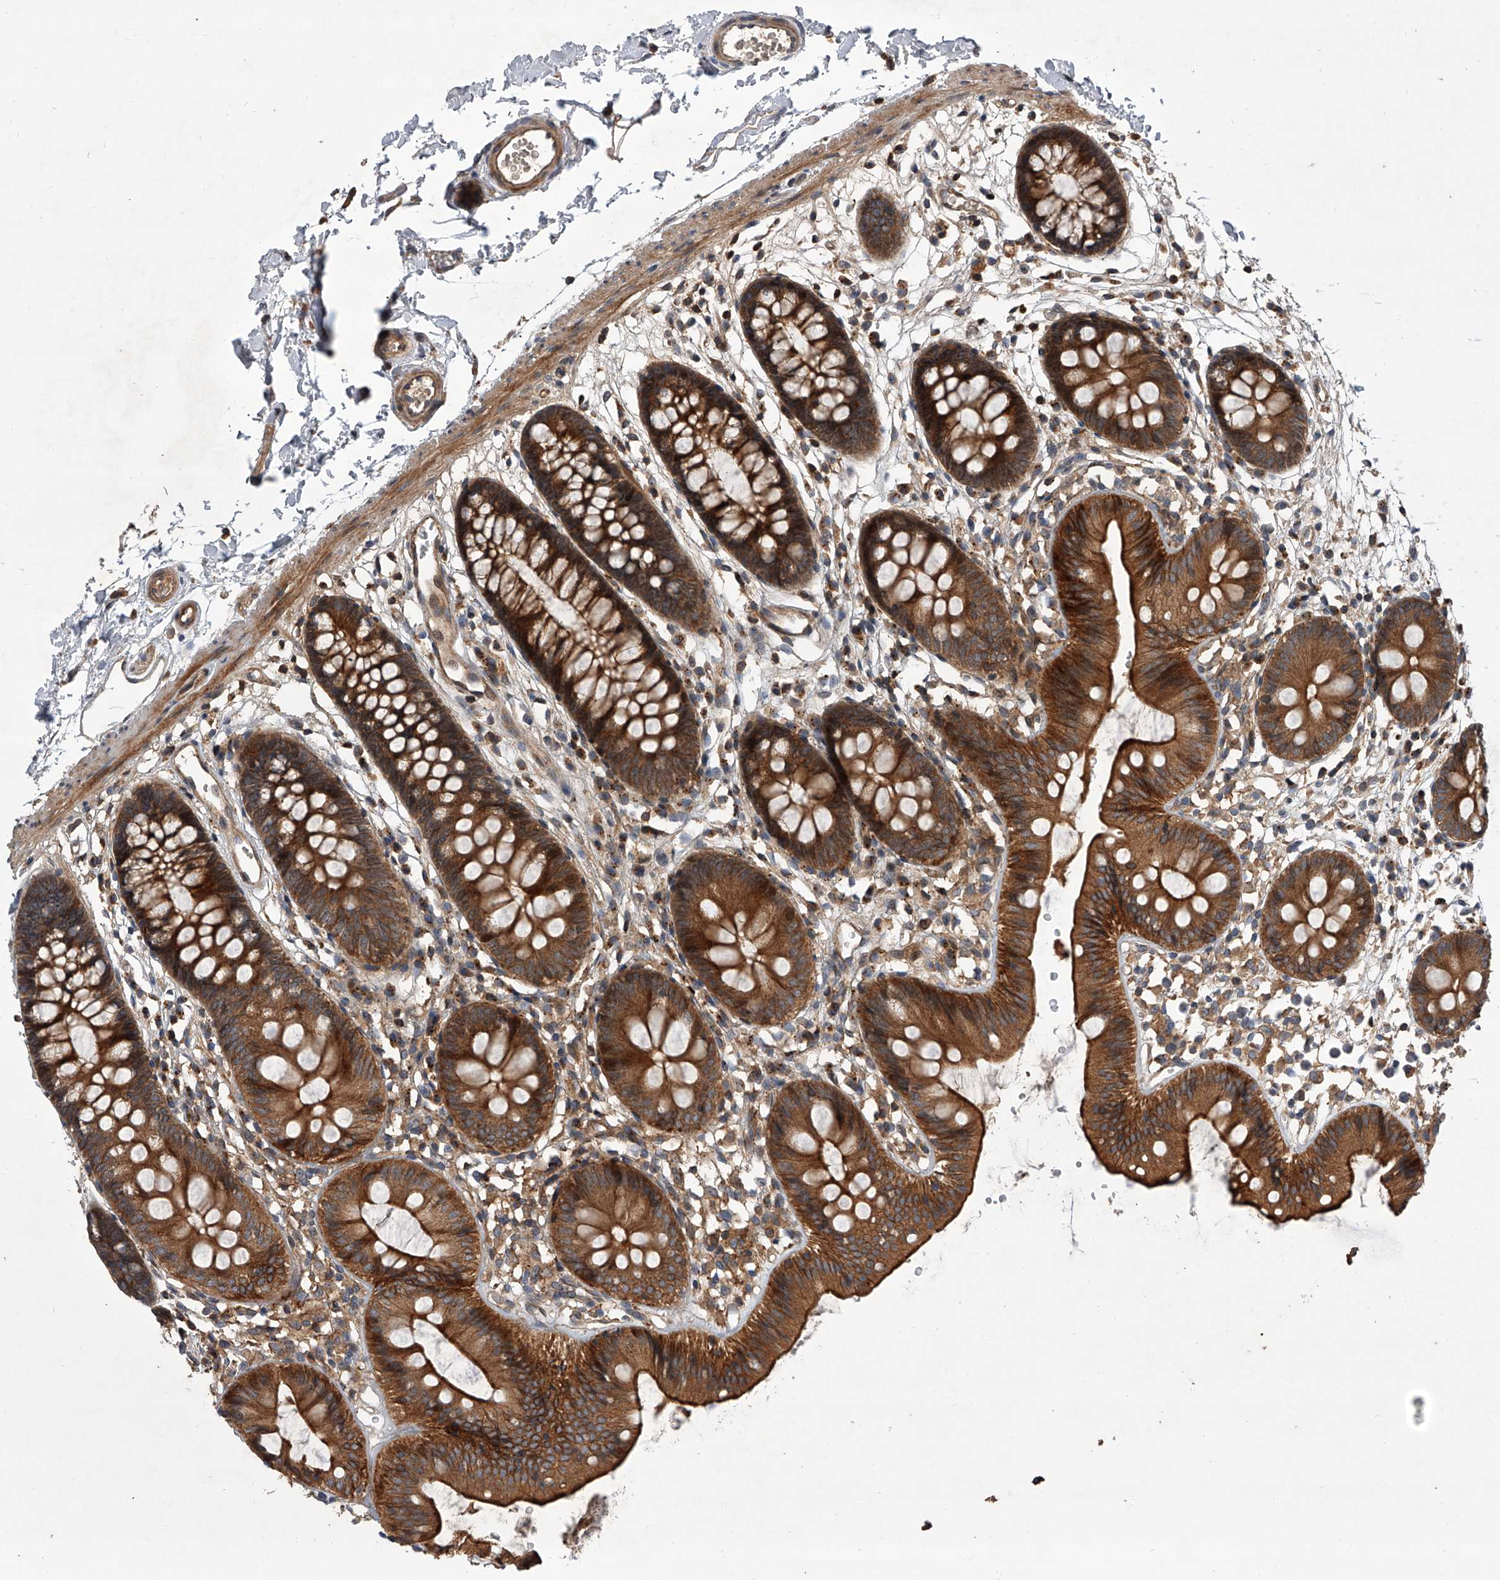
{"staining": {"intensity": "moderate", "quantity": ">75%", "location": "cytoplasmic/membranous"}, "tissue": "colon", "cell_type": "Endothelial cells", "image_type": "normal", "snomed": [{"axis": "morphology", "description": "Normal tissue, NOS"}, {"axis": "topography", "description": "Colon"}], "caption": "A high-resolution histopathology image shows IHC staining of benign colon, which demonstrates moderate cytoplasmic/membranous staining in approximately >75% of endothelial cells. The staining was performed using DAB (3,3'-diaminobenzidine), with brown indicating positive protein expression. Nuclei are stained blue with hematoxylin.", "gene": "USP47", "patient": {"sex": "male", "age": 56}}